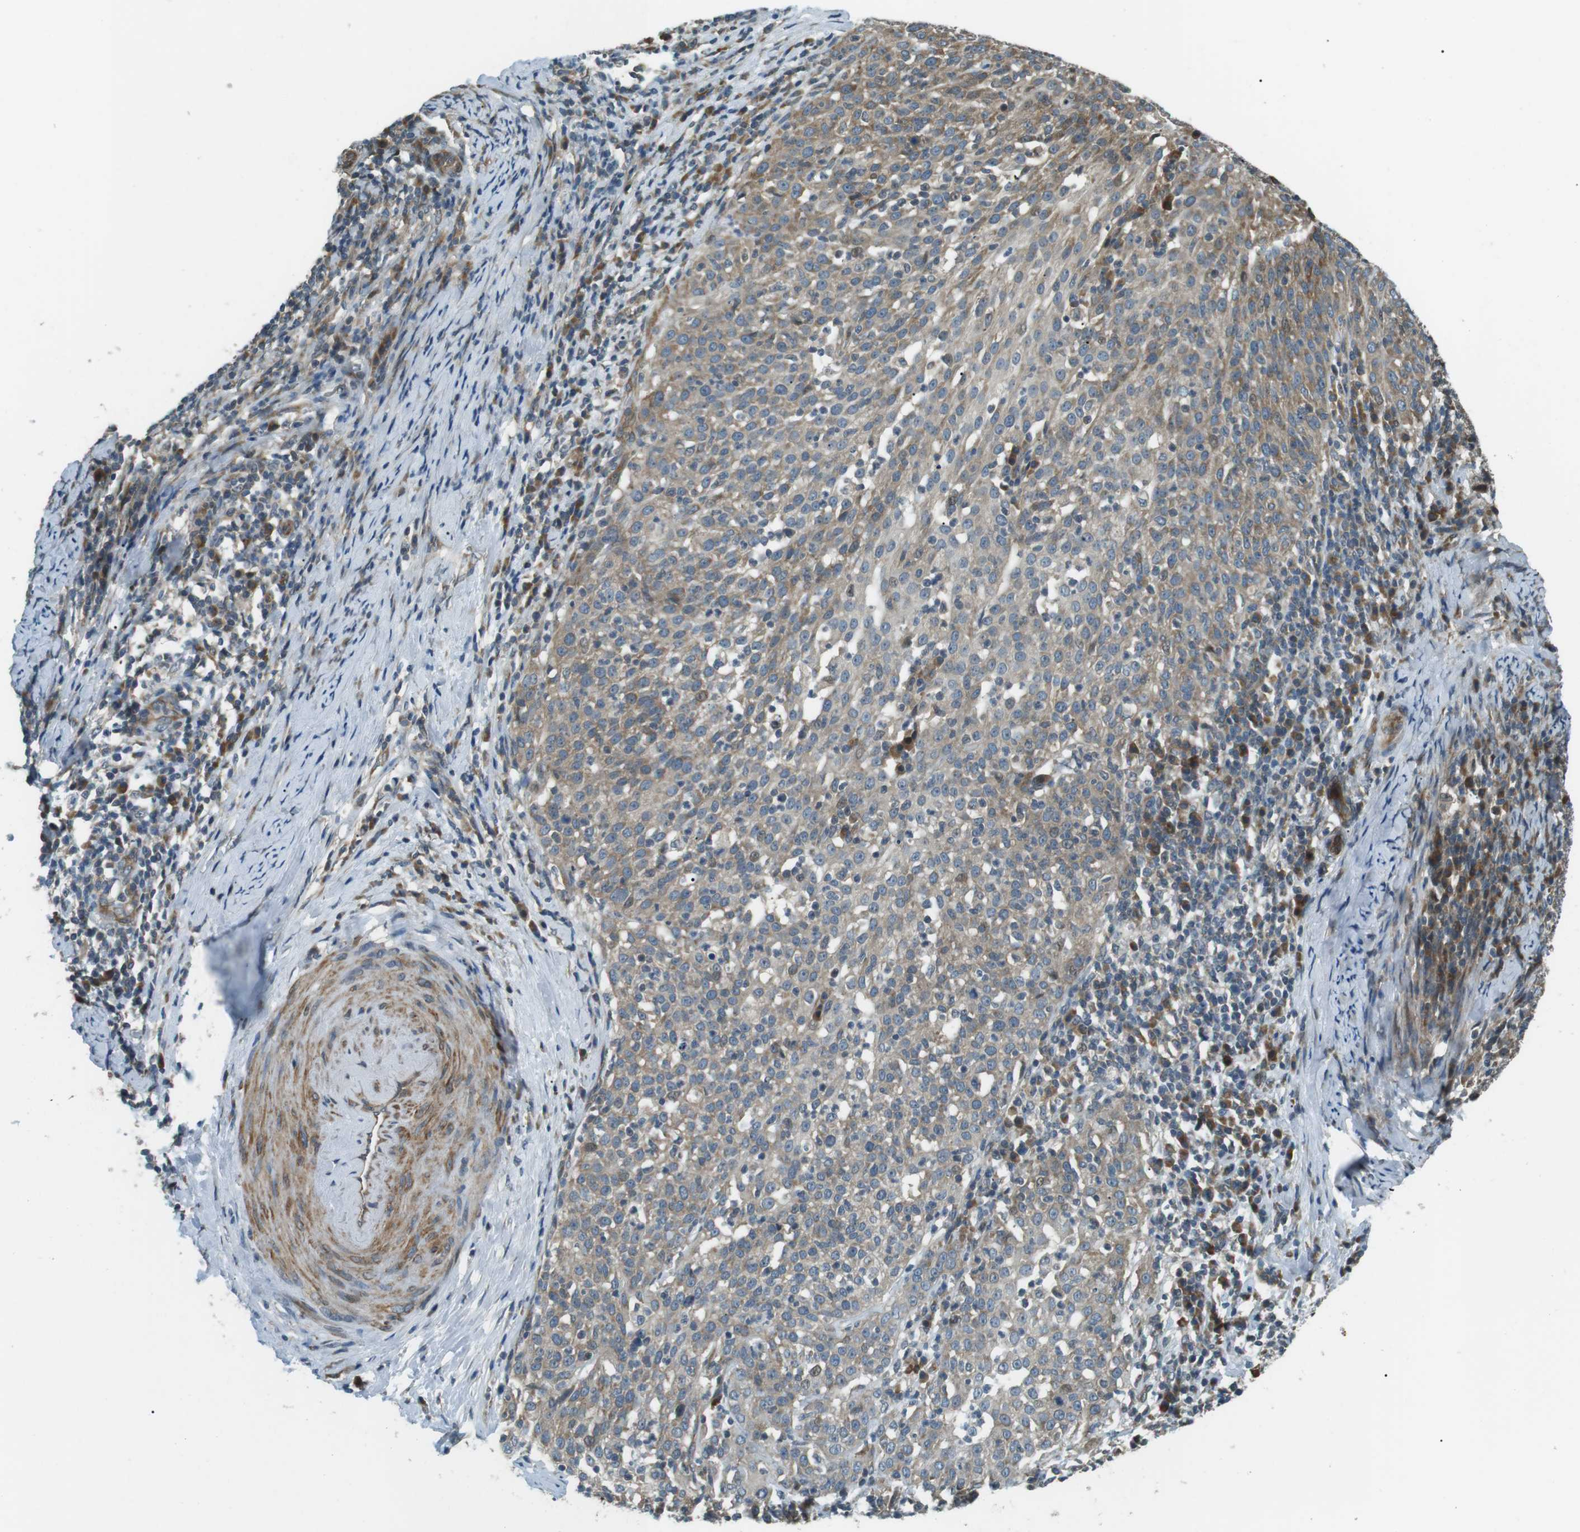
{"staining": {"intensity": "moderate", "quantity": ">75%", "location": "cytoplasmic/membranous"}, "tissue": "cervical cancer", "cell_type": "Tumor cells", "image_type": "cancer", "snomed": [{"axis": "morphology", "description": "Squamous cell carcinoma, NOS"}, {"axis": "topography", "description": "Cervix"}], "caption": "IHC (DAB) staining of human cervical cancer demonstrates moderate cytoplasmic/membranous protein expression in about >75% of tumor cells.", "gene": "TMEM74", "patient": {"sex": "female", "age": 51}}